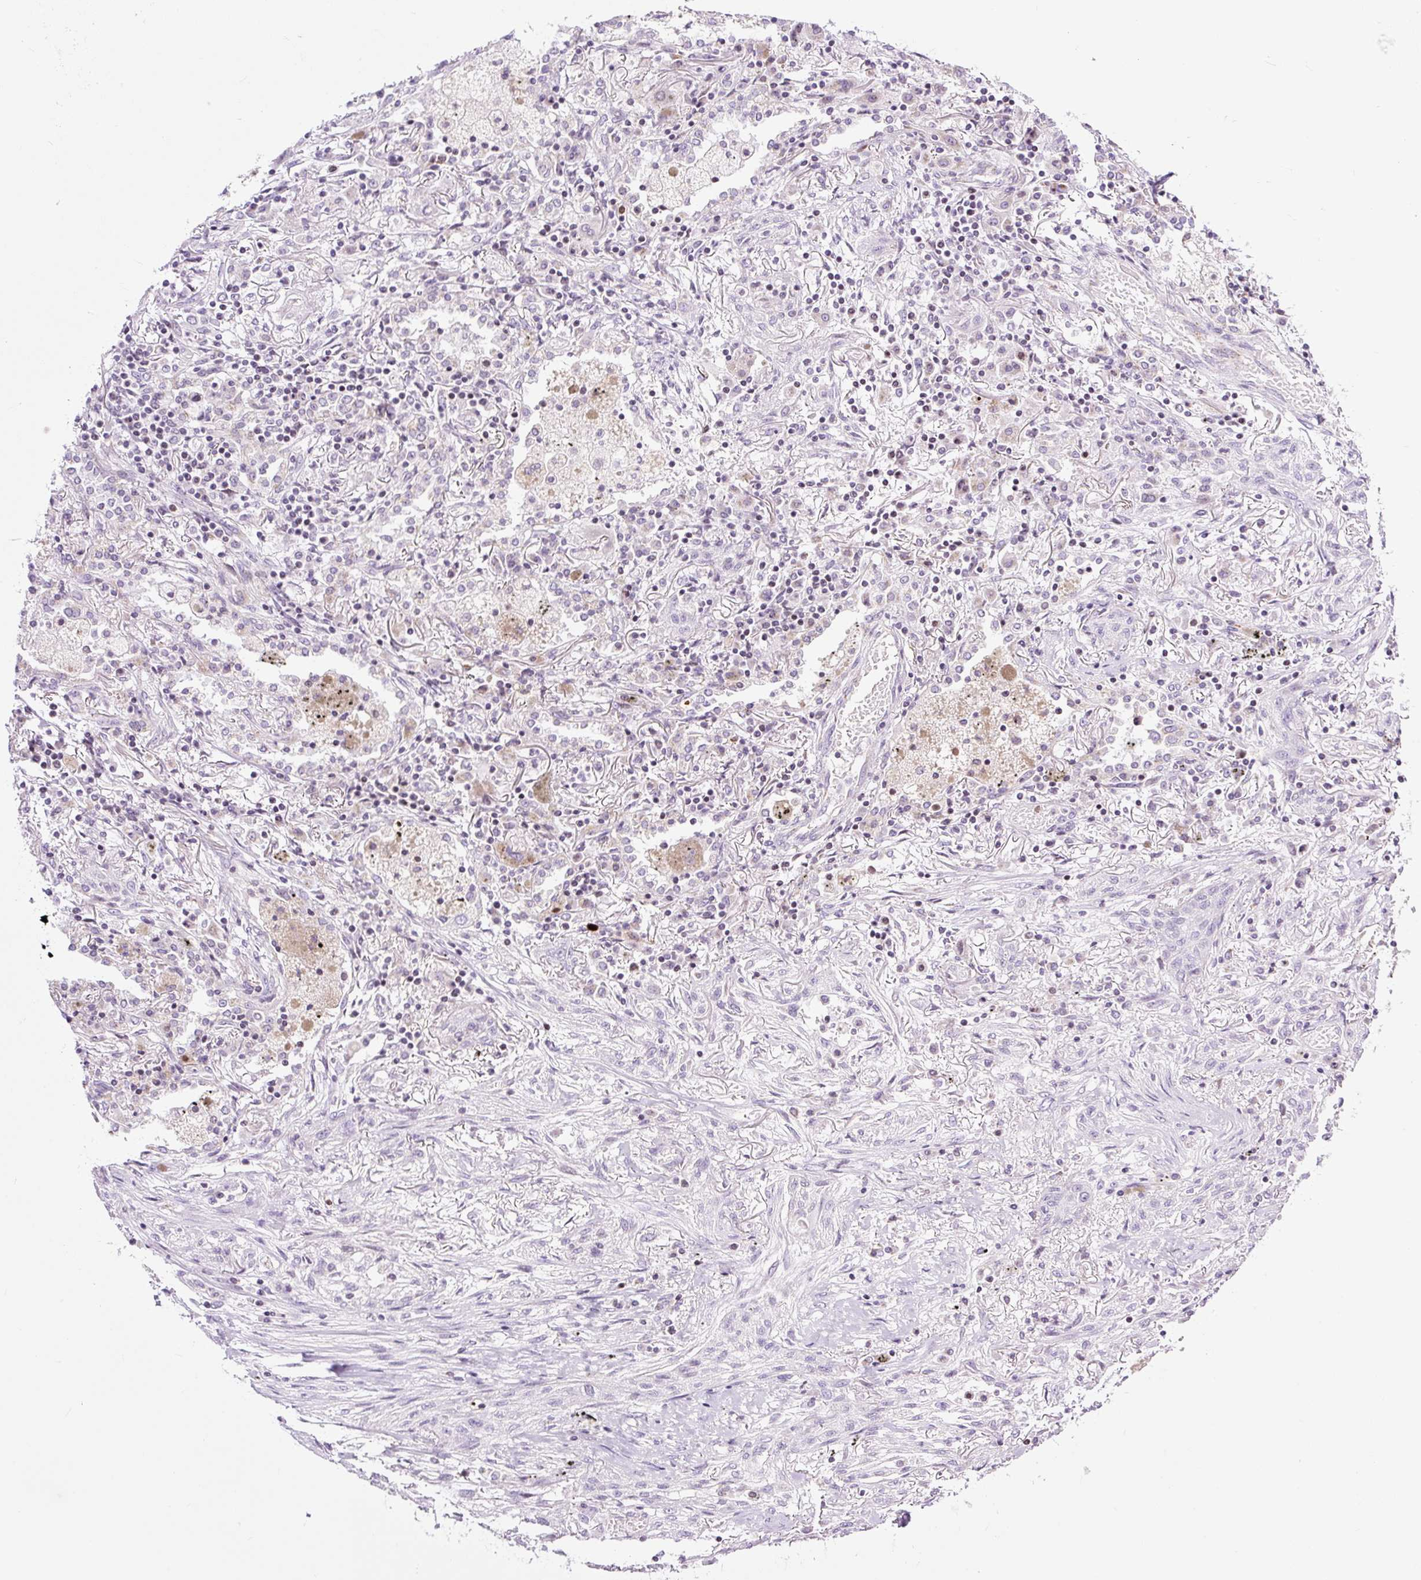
{"staining": {"intensity": "negative", "quantity": "none", "location": "none"}, "tissue": "lung cancer", "cell_type": "Tumor cells", "image_type": "cancer", "snomed": [{"axis": "morphology", "description": "Squamous cell carcinoma, NOS"}, {"axis": "topography", "description": "Lung"}], "caption": "DAB (3,3'-diaminobenzidine) immunohistochemical staining of human lung squamous cell carcinoma reveals no significant positivity in tumor cells. (Immunohistochemistry (ihc), brightfield microscopy, high magnification).", "gene": "FMC1", "patient": {"sex": "female", "age": 47}}